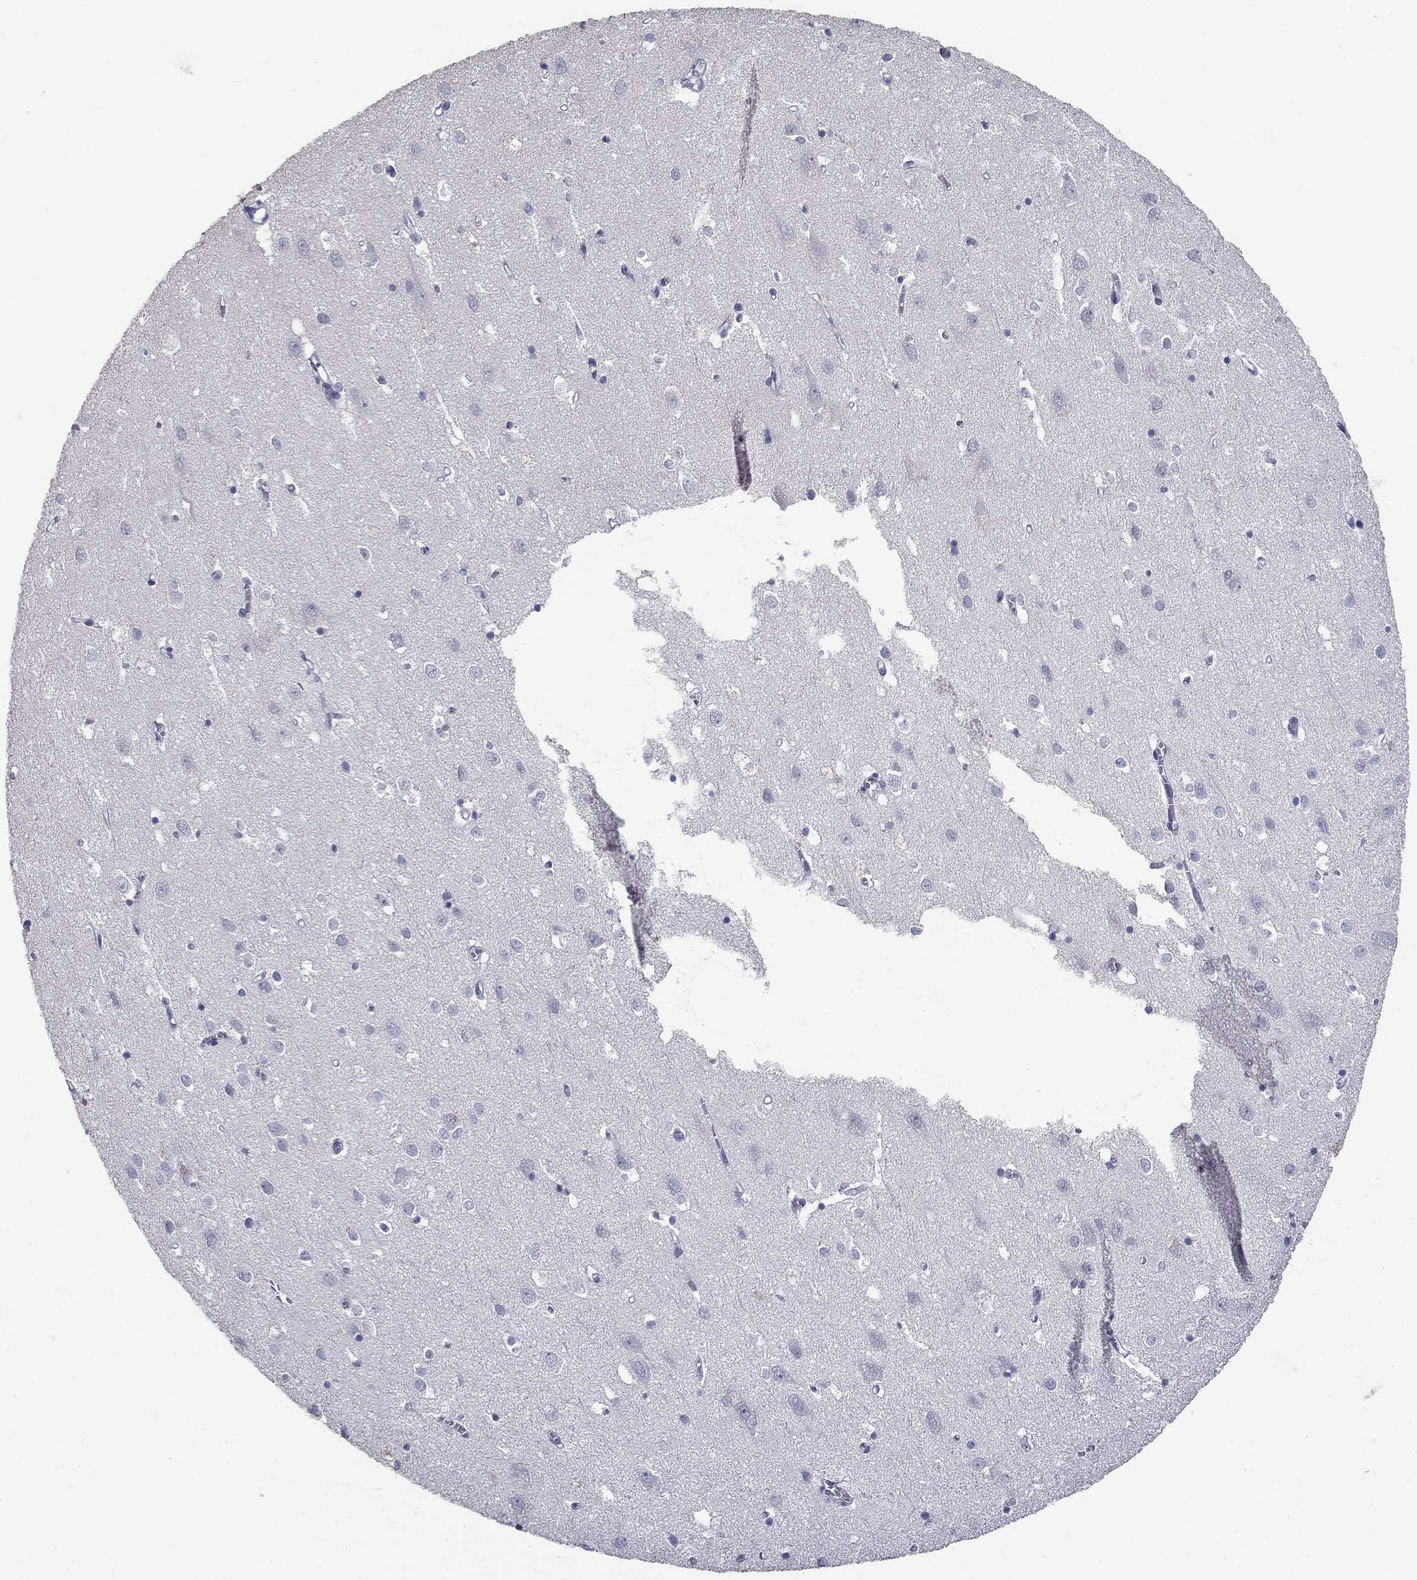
{"staining": {"intensity": "negative", "quantity": "none", "location": "none"}, "tissue": "cerebral cortex", "cell_type": "Endothelial cells", "image_type": "normal", "snomed": [{"axis": "morphology", "description": "Normal tissue, NOS"}, {"axis": "topography", "description": "Cerebral cortex"}], "caption": "This is an IHC histopathology image of unremarkable human cerebral cortex. There is no staining in endothelial cells.", "gene": "POMC", "patient": {"sex": "male", "age": 70}}